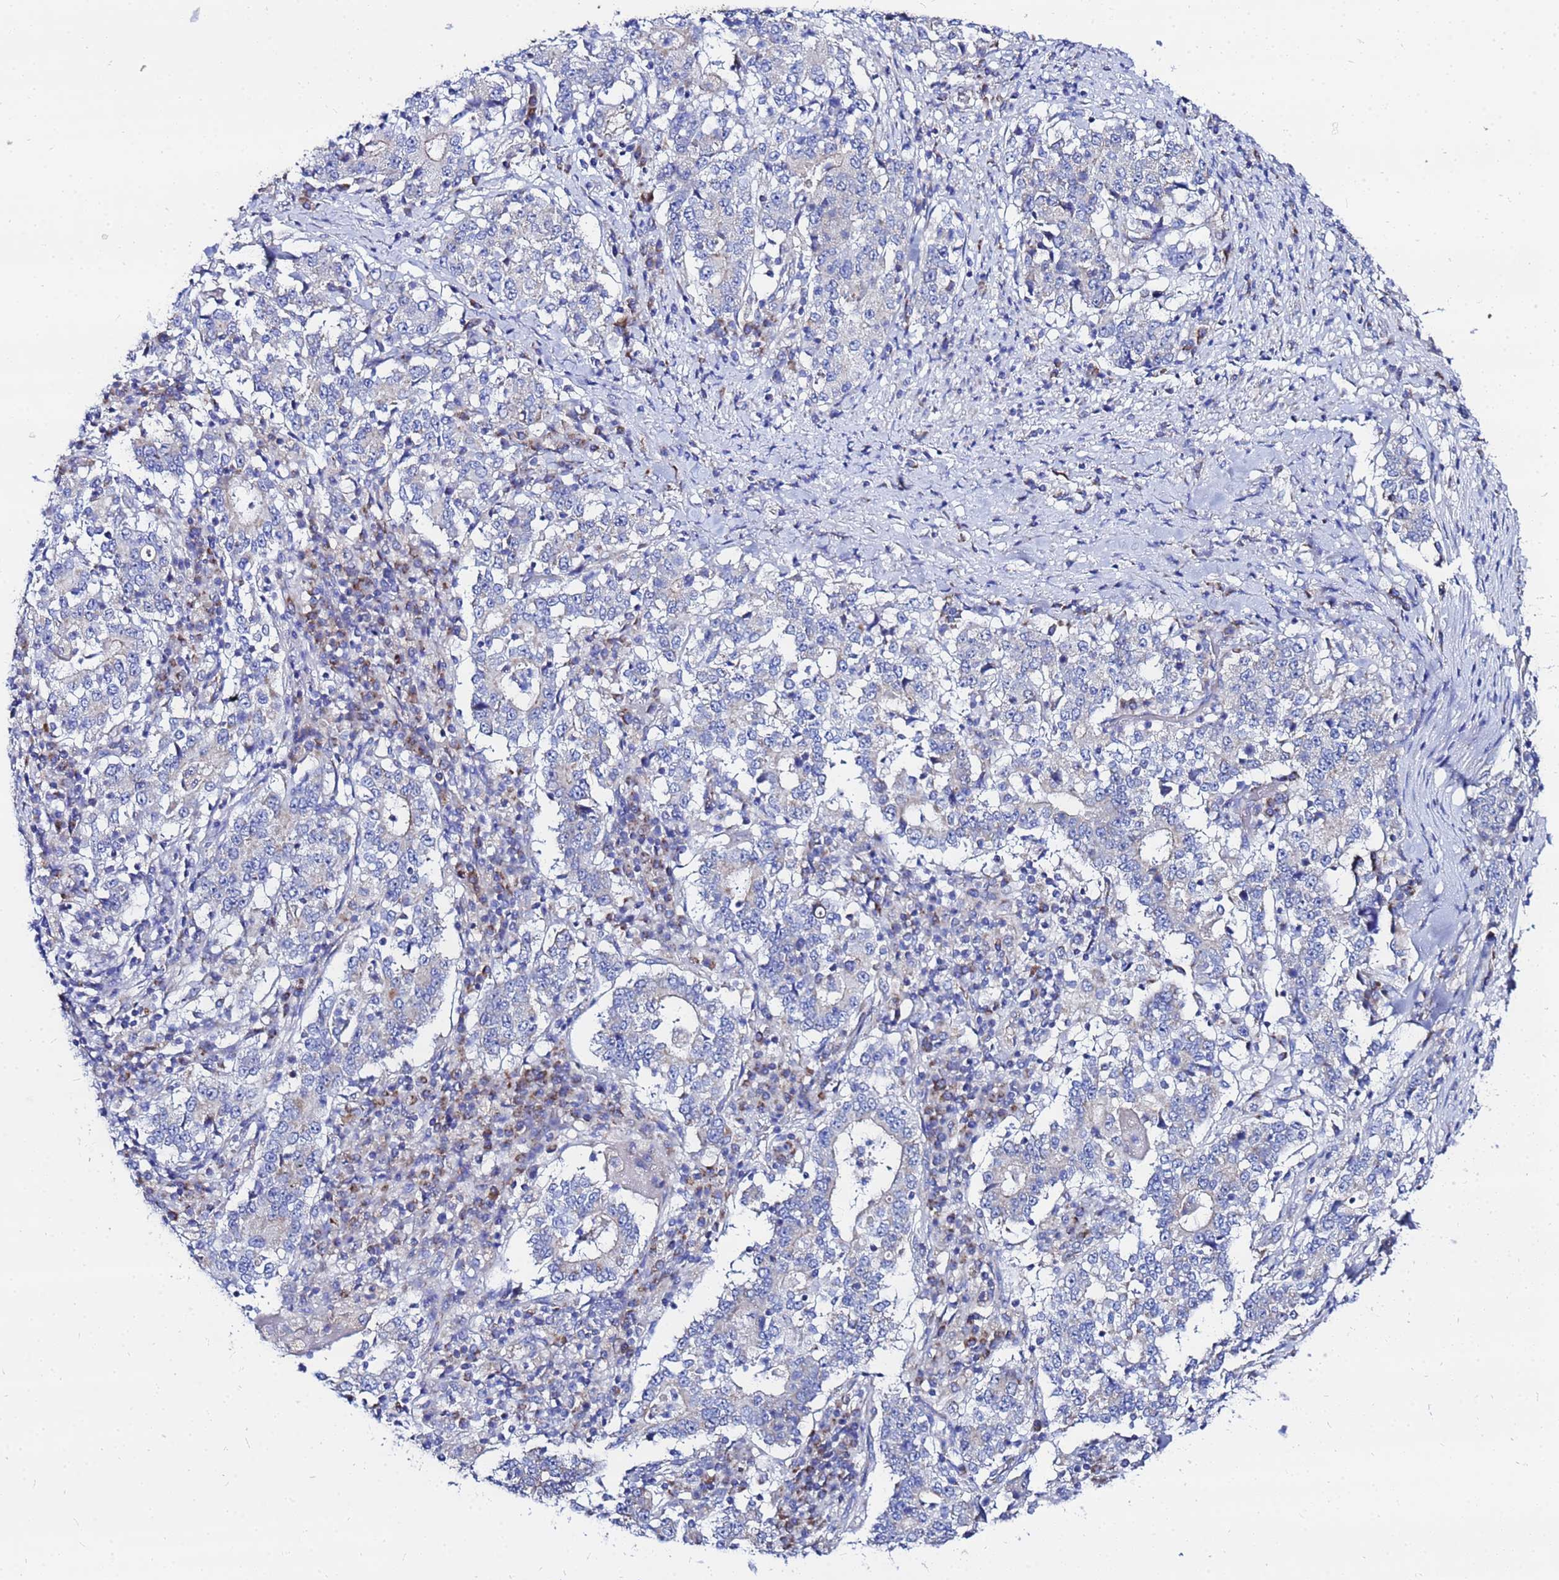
{"staining": {"intensity": "negative", "quantity": "none", "location": "none"}, "tissue": "stomach cancer", "cell_type": "Tumor cells", "image_type": "cancer", "snomed": [{"axis": "morphology", "description": "Adenocarcinoma, NOS"}, {"axis": "topography", "description": "Stomach"}], "caption": "Tumor cells are negative for protein expression in human stomach cancer (adenocarcinoma).", "gene": "FAHD2A", "patient": {"sex": "male", "age": 59}}